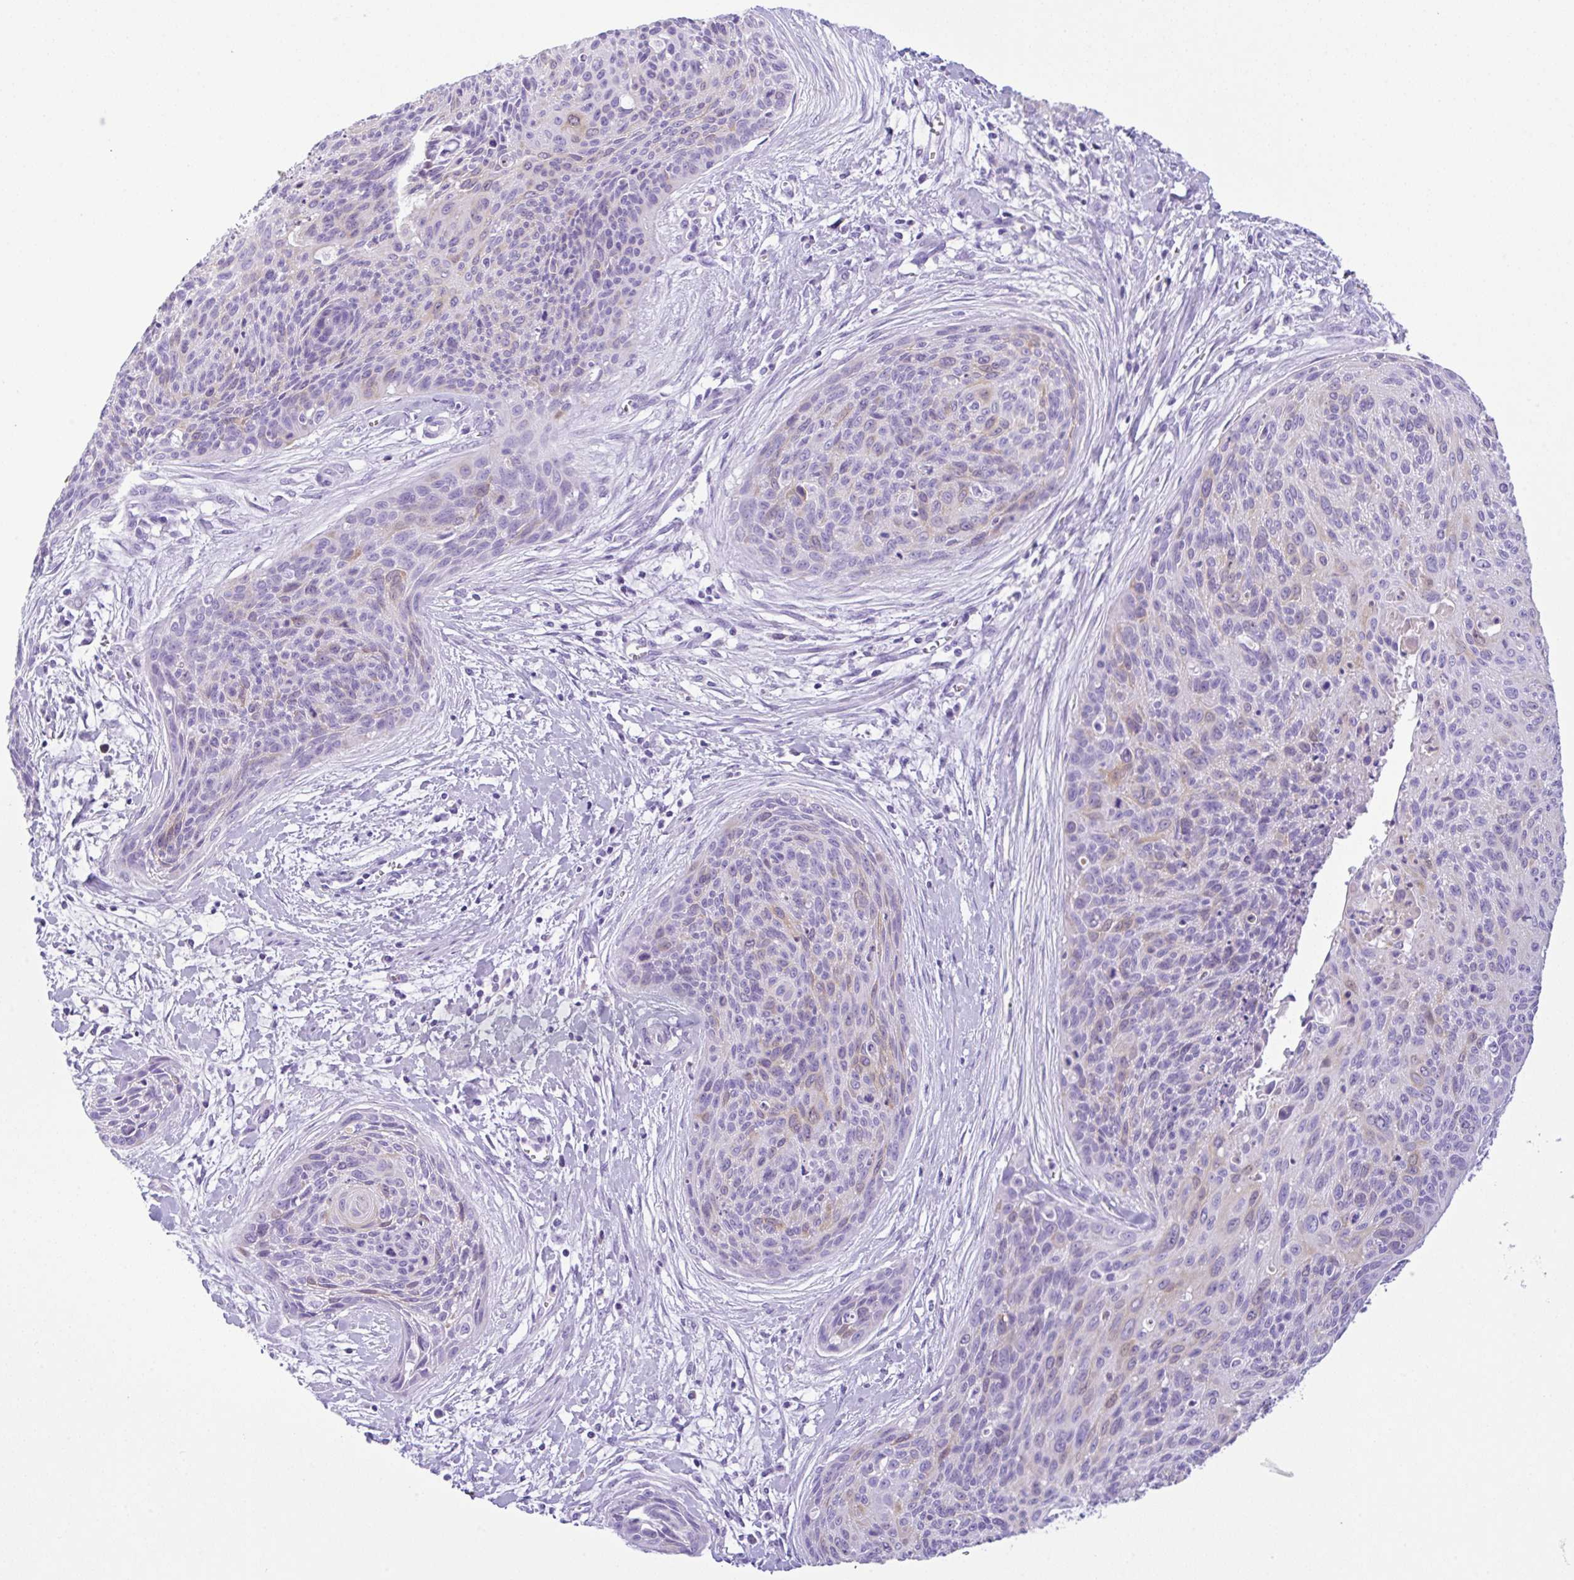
{"staining": {"intensity": "negative", "quantity": "none", "location": "none"}, "tissue": "cervical cancer", "cell_type": "Tumor cells", "image_type": "cancer", "snomed": [{"axis": "morphology", "description": "Squamous cell carcinoma, NOS"}, {"axis": "topography", "description": "Cervix"}], "caption": "The immunohistochemistry photomicrograph has no significant staining in tumor cells of cervical squamous cell carcinoma tissue.", "gene": "RRM2", "patient": {"sex": "female", "age": 55}}